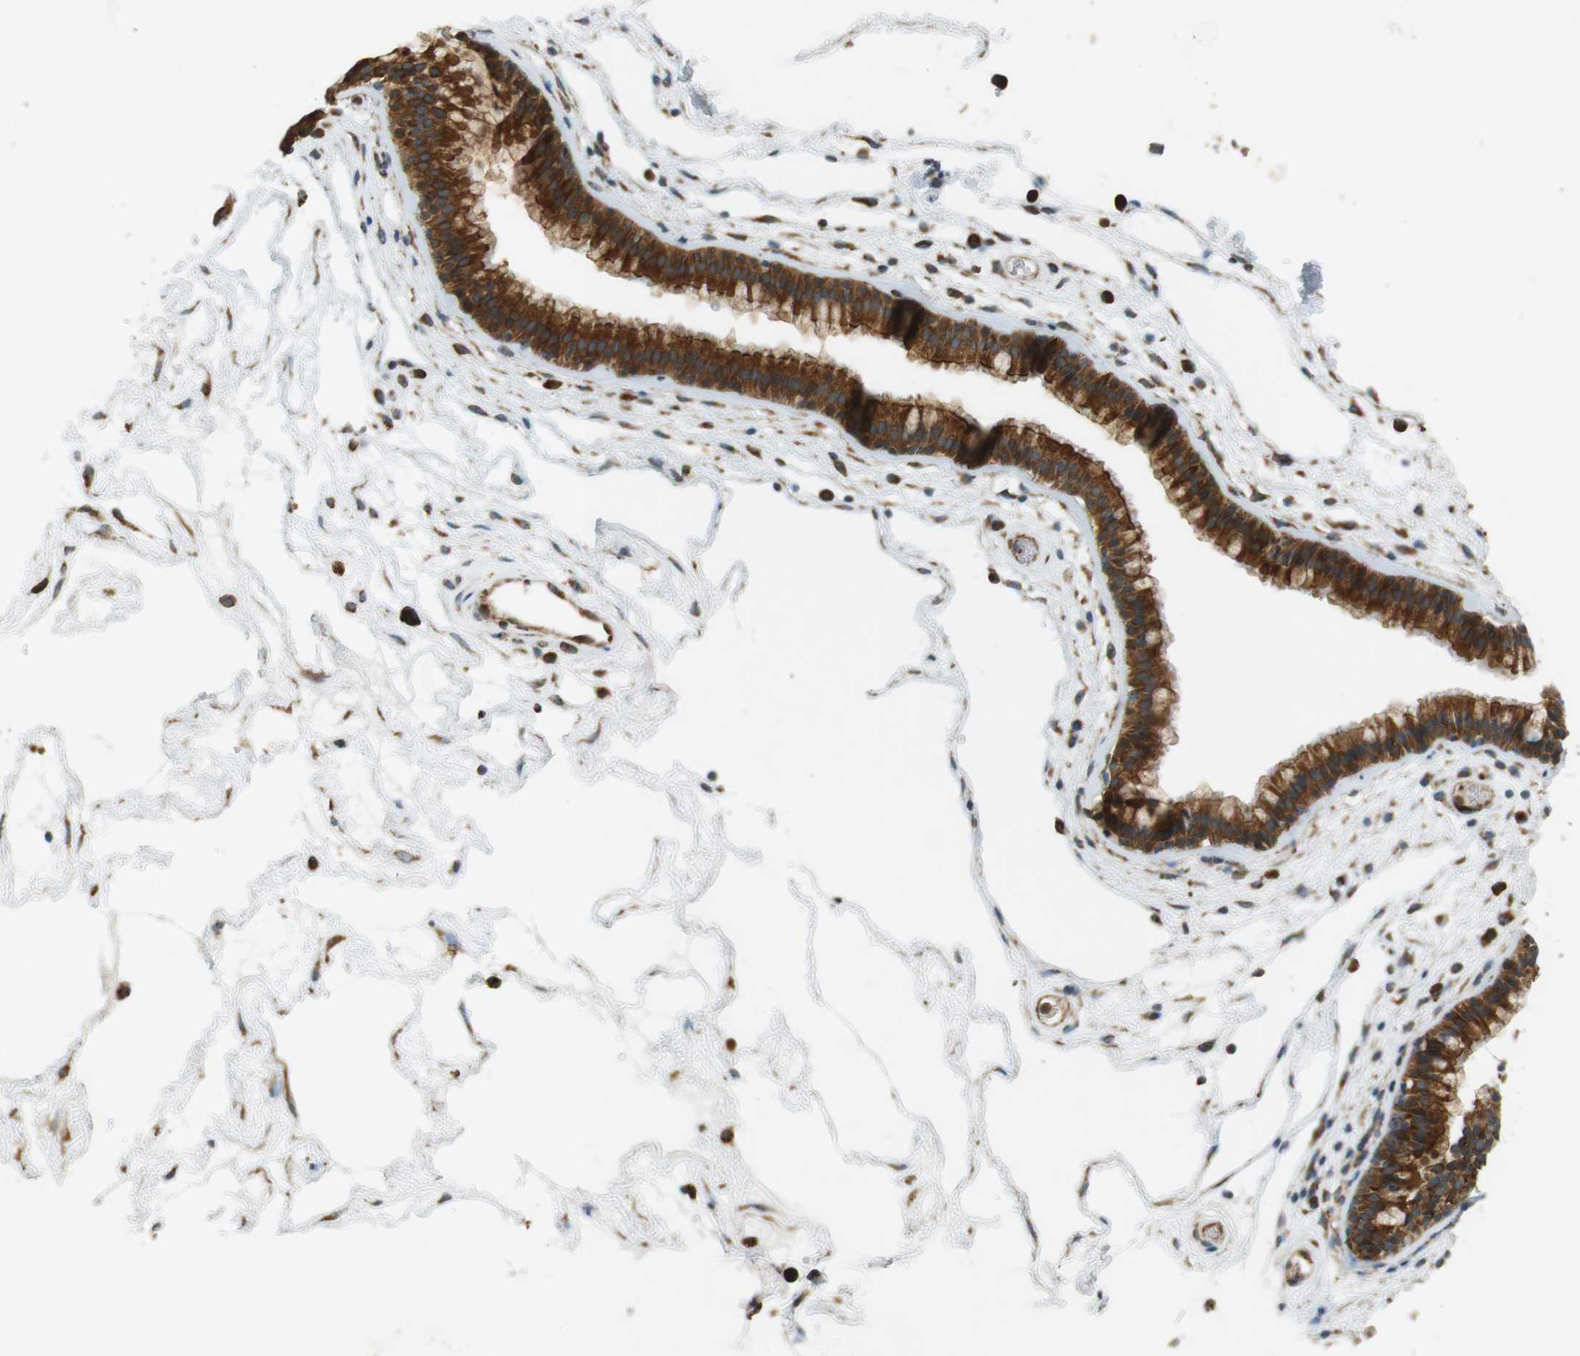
{"staining": {"intensity": "strong", "quantity": ">75%", "location": "cytoplasmic/membranous,nuclear"}, "tissue": "nasopharynx", "cell_type": "Respiratory epithelial cells", "image_type": "normal", "snomed": [{"axis": "morphology", "description": "Normal tissue, NOS"}, {"axis": "morphology", "description": "Inflammation, NOS"}, {"axis": "topography", "description": "Nasopharynx"}], "caption": "Immunohistochemical staining of unremarkable human nasopharynx shows high levels of strong cytoplasmic/membranous,nuclear staining in approximately >75% of respiratory epithelial cells. Nuclei are stained in blue.", "gene": "SLC41A1", "patient": {"sex": "male", "age": 48}}